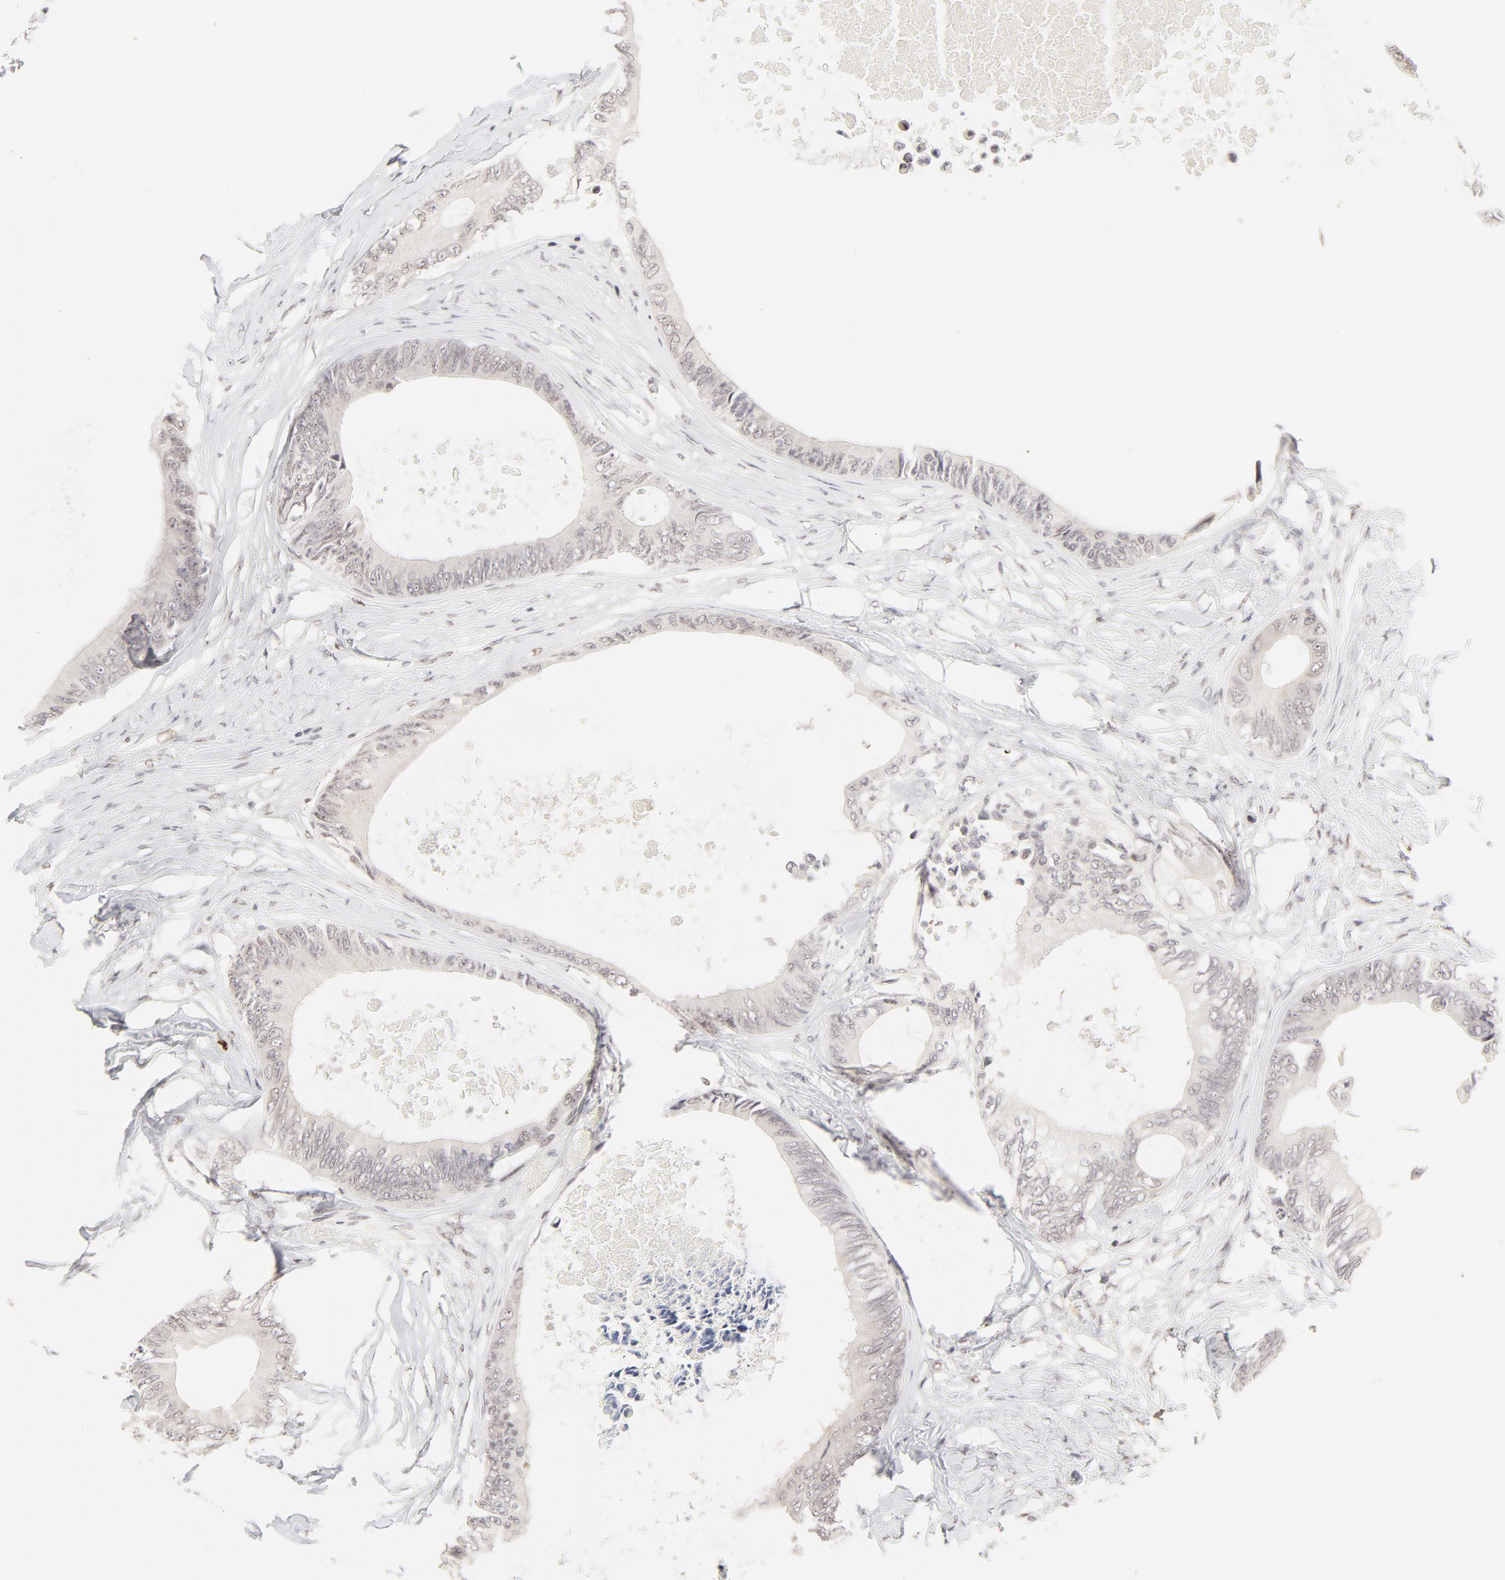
{"staining": {"intensity": "negative", "quantity": "none", "location": "none"}, "tissue": "colorectal cancer", "cell_type": "Tumor cells", "image_type": "cancer", "snomed": [{"axis": "morphology", "description": "Normal tissue, NOS"}, {"axis": "morphology", "description": "Adenocarcinoma, NOS"}, {"axis": "topography", "description": "Rectum"}, {"axis": "topography", "description": "Peripheral nerve tissue"}], "caption": "Immunohistochemistry photomicrograph of human colorectal cancer (adenocarcinoma) stained for a protein (brown), which demonstrates no expression in tumor cells.", "gene": "PBX3", "patient": {"sex": "female", "age": 77}}